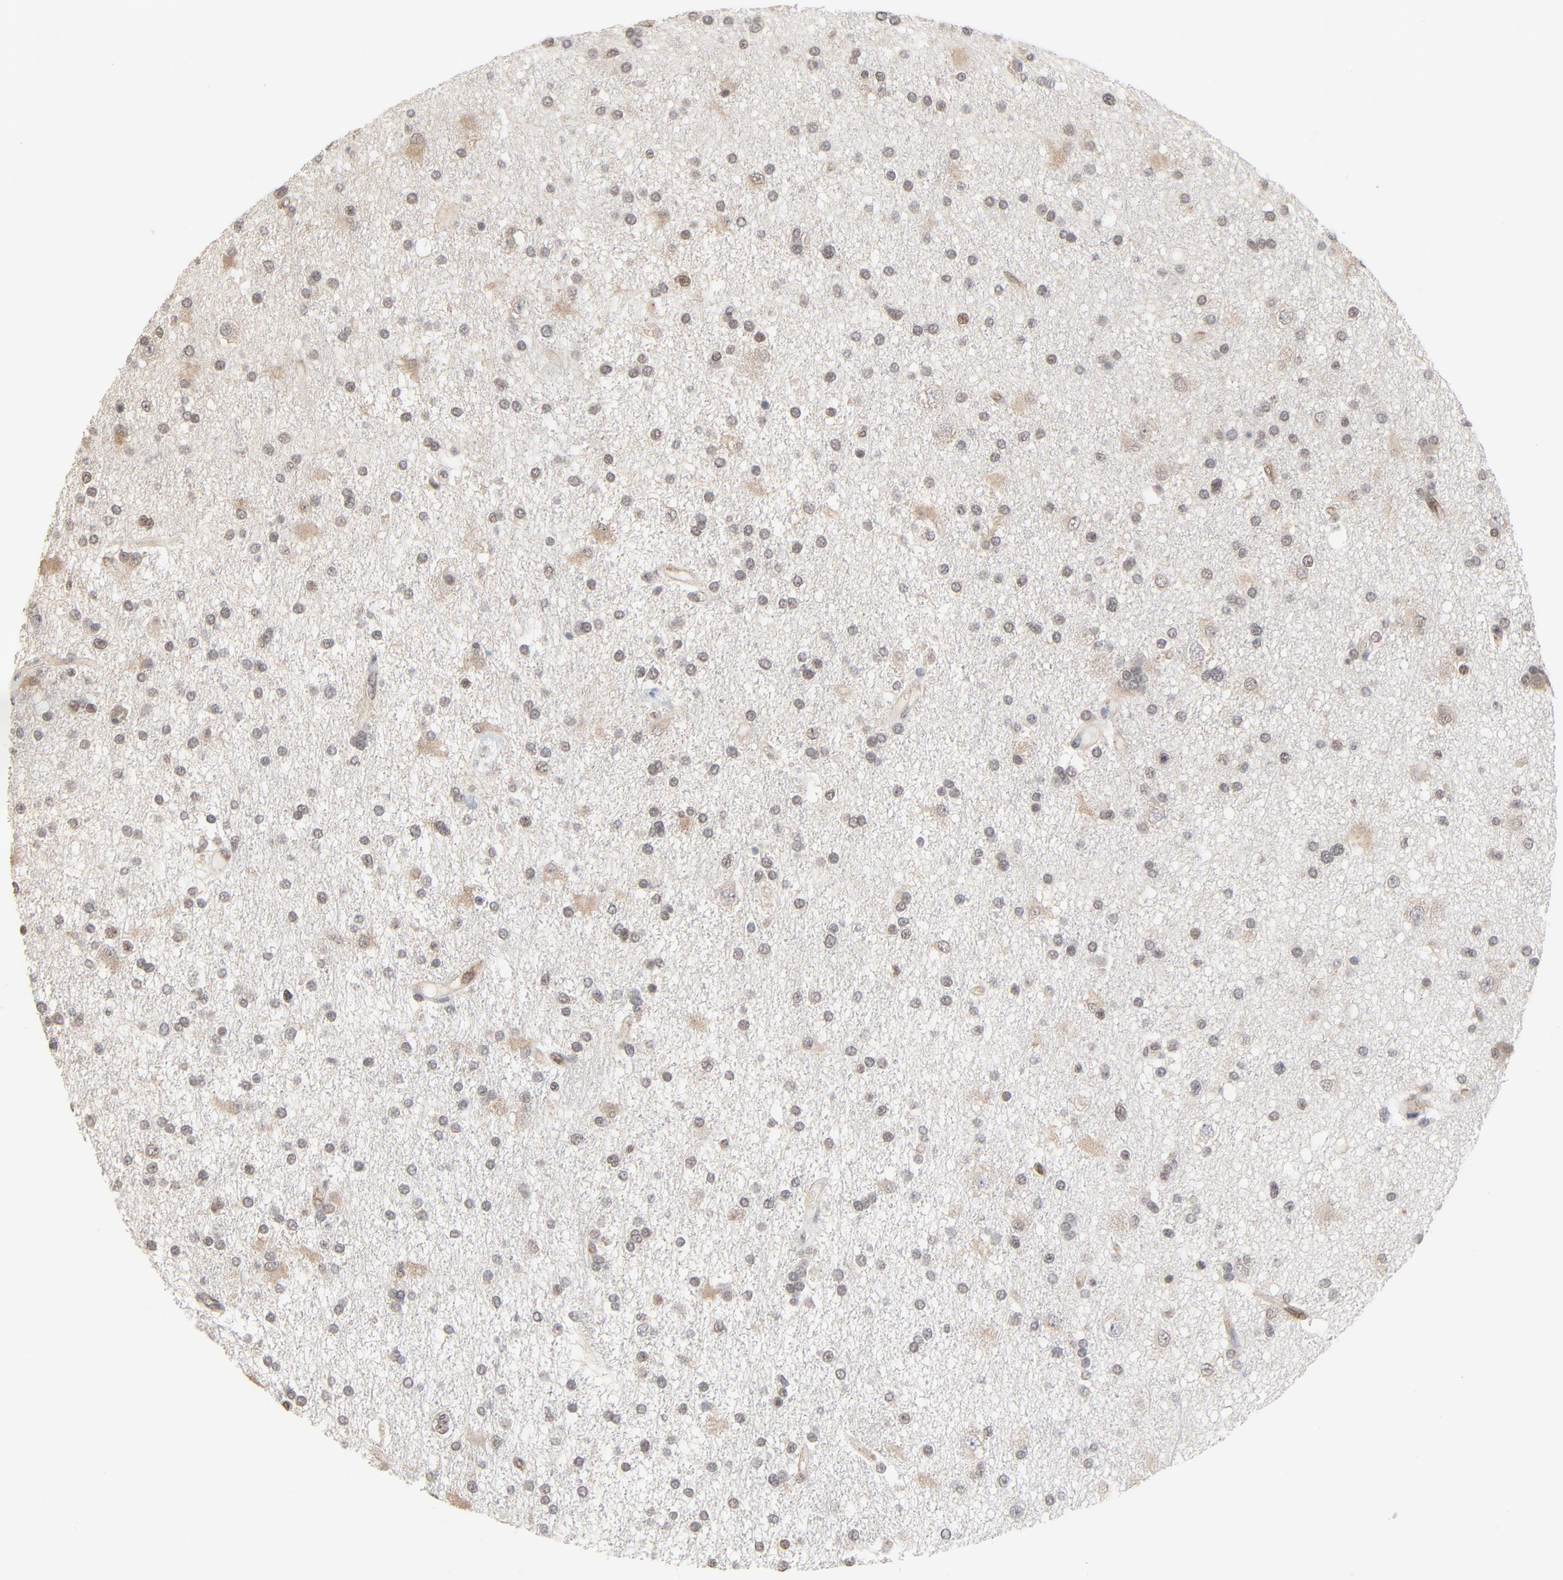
{"staining": {"intensity": "weak", "quantity": "<25%", "location": "cytoplasmic/membranous"}, "tissue": "glioma", "cell_type": "Tumor cells", "image_type": "cancer", "snomed": [{"axis": "morphology", "description": "Glioma, malignant, High grade"}, {"axis": "topography", "description": "Brain"}], "caption": "Immunohistochemistry image of glioma stained for a protein (brown), which reveals no expression in tumor cells.", "gene": "ITPR3", "patient": {"sex": "male", "age": 33}}